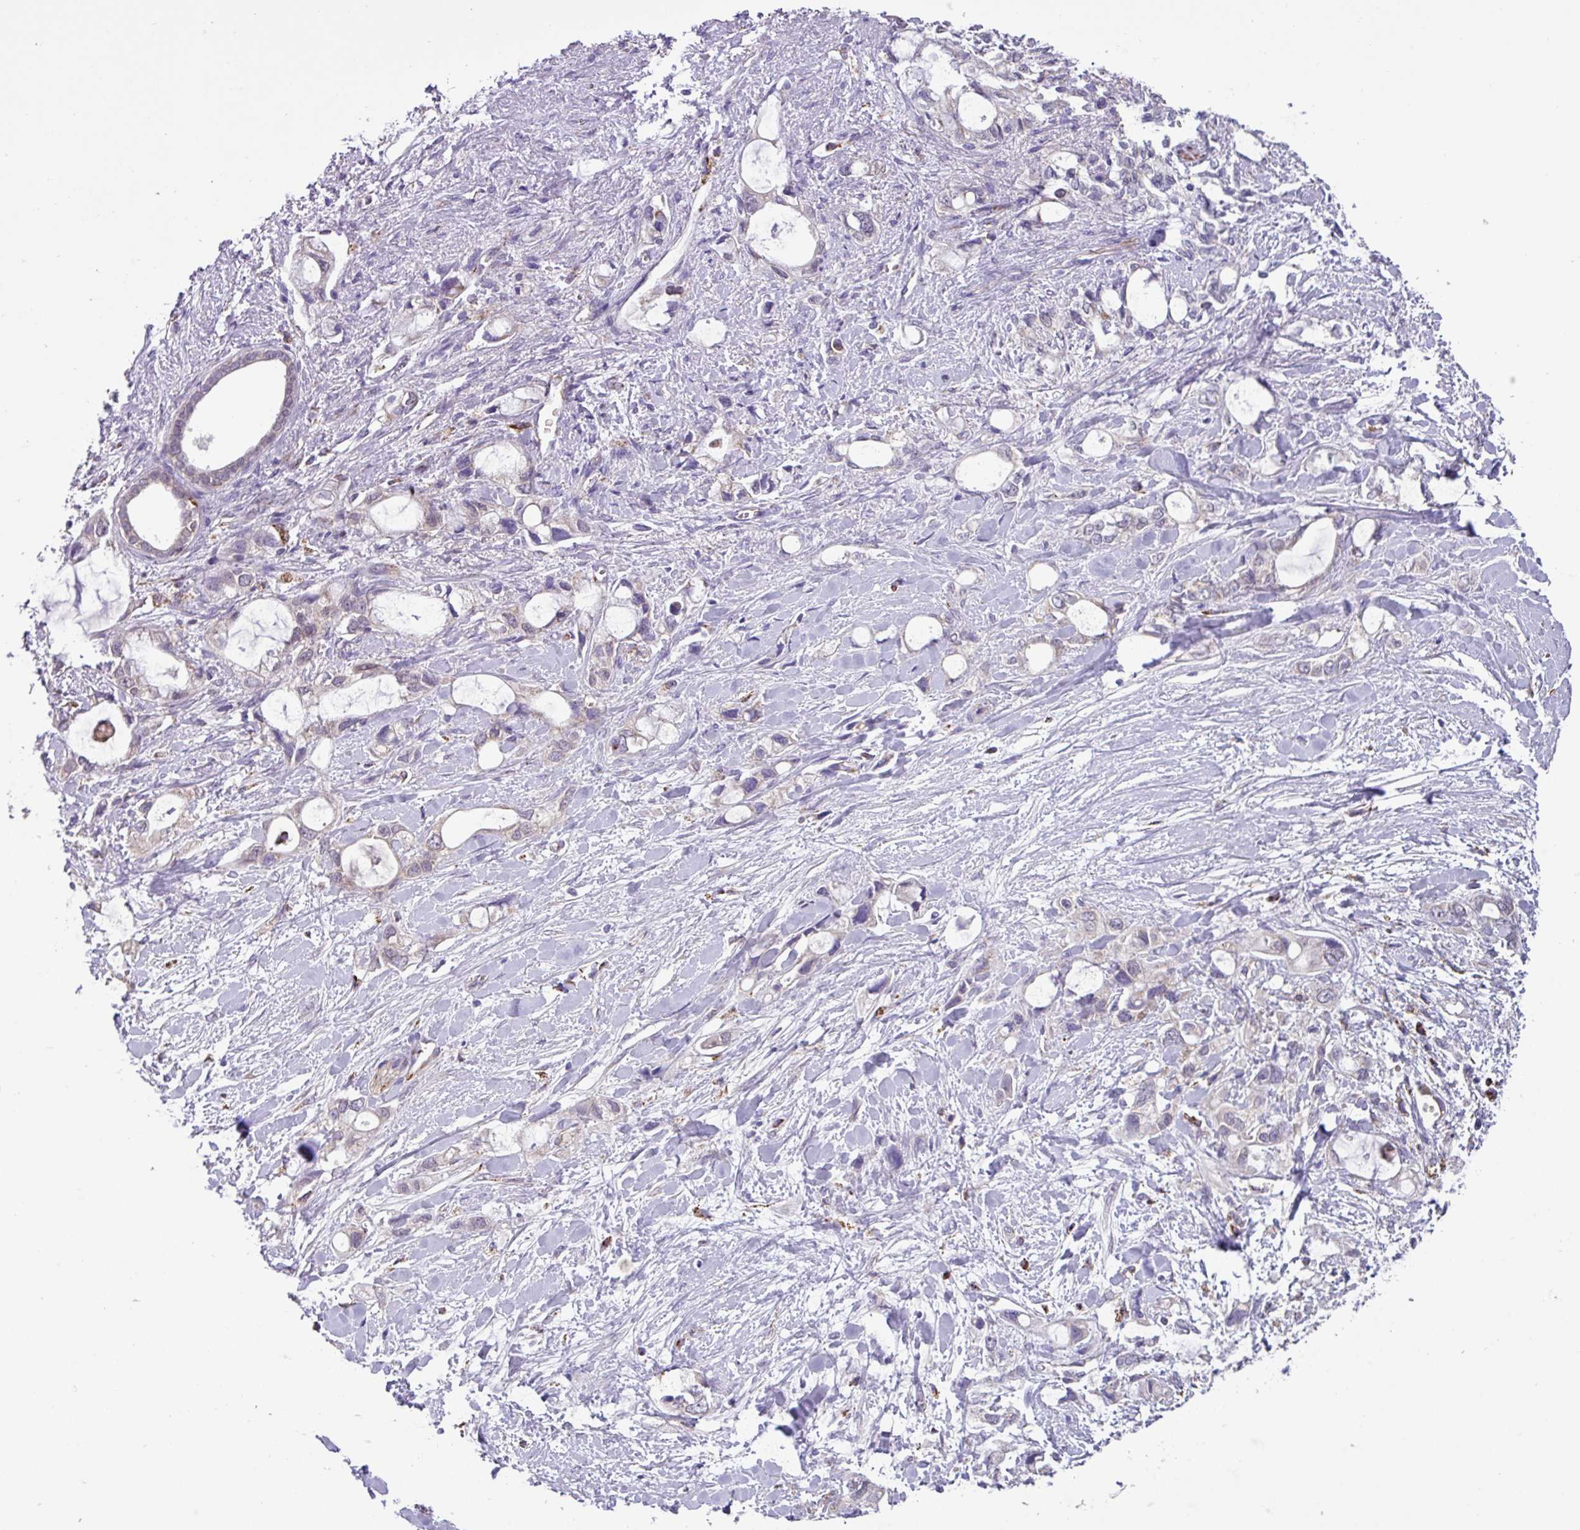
{"staining": {"intensity": "negative", "quantity": "none", "location": "none"}, "tissue": "pancreatic cancer", "cell_type": "Tumor cells", "image_type": "cancer", "snomed": [{"axis": "morphology", "description": "Adenocarcinoma, NOS"}, {"axis": "topography", "description": "Pancreas"}], "caption": "High magnification brightfield microscopy of pancreatic cancer (adenocarcinoma) stained with DAB (3,3'-diaminobenzidine) (brown) and counterstained with hematoxylin (blue): tumor cells show no significant staining. The staining was performed using DAB to visualize the protein expression in brown, while the nuclei were stained in blue with hematoxylin (Magnification: 20x).", "gene": "AKIRIN1", "patient": {"sex": "female", "age": 56}}